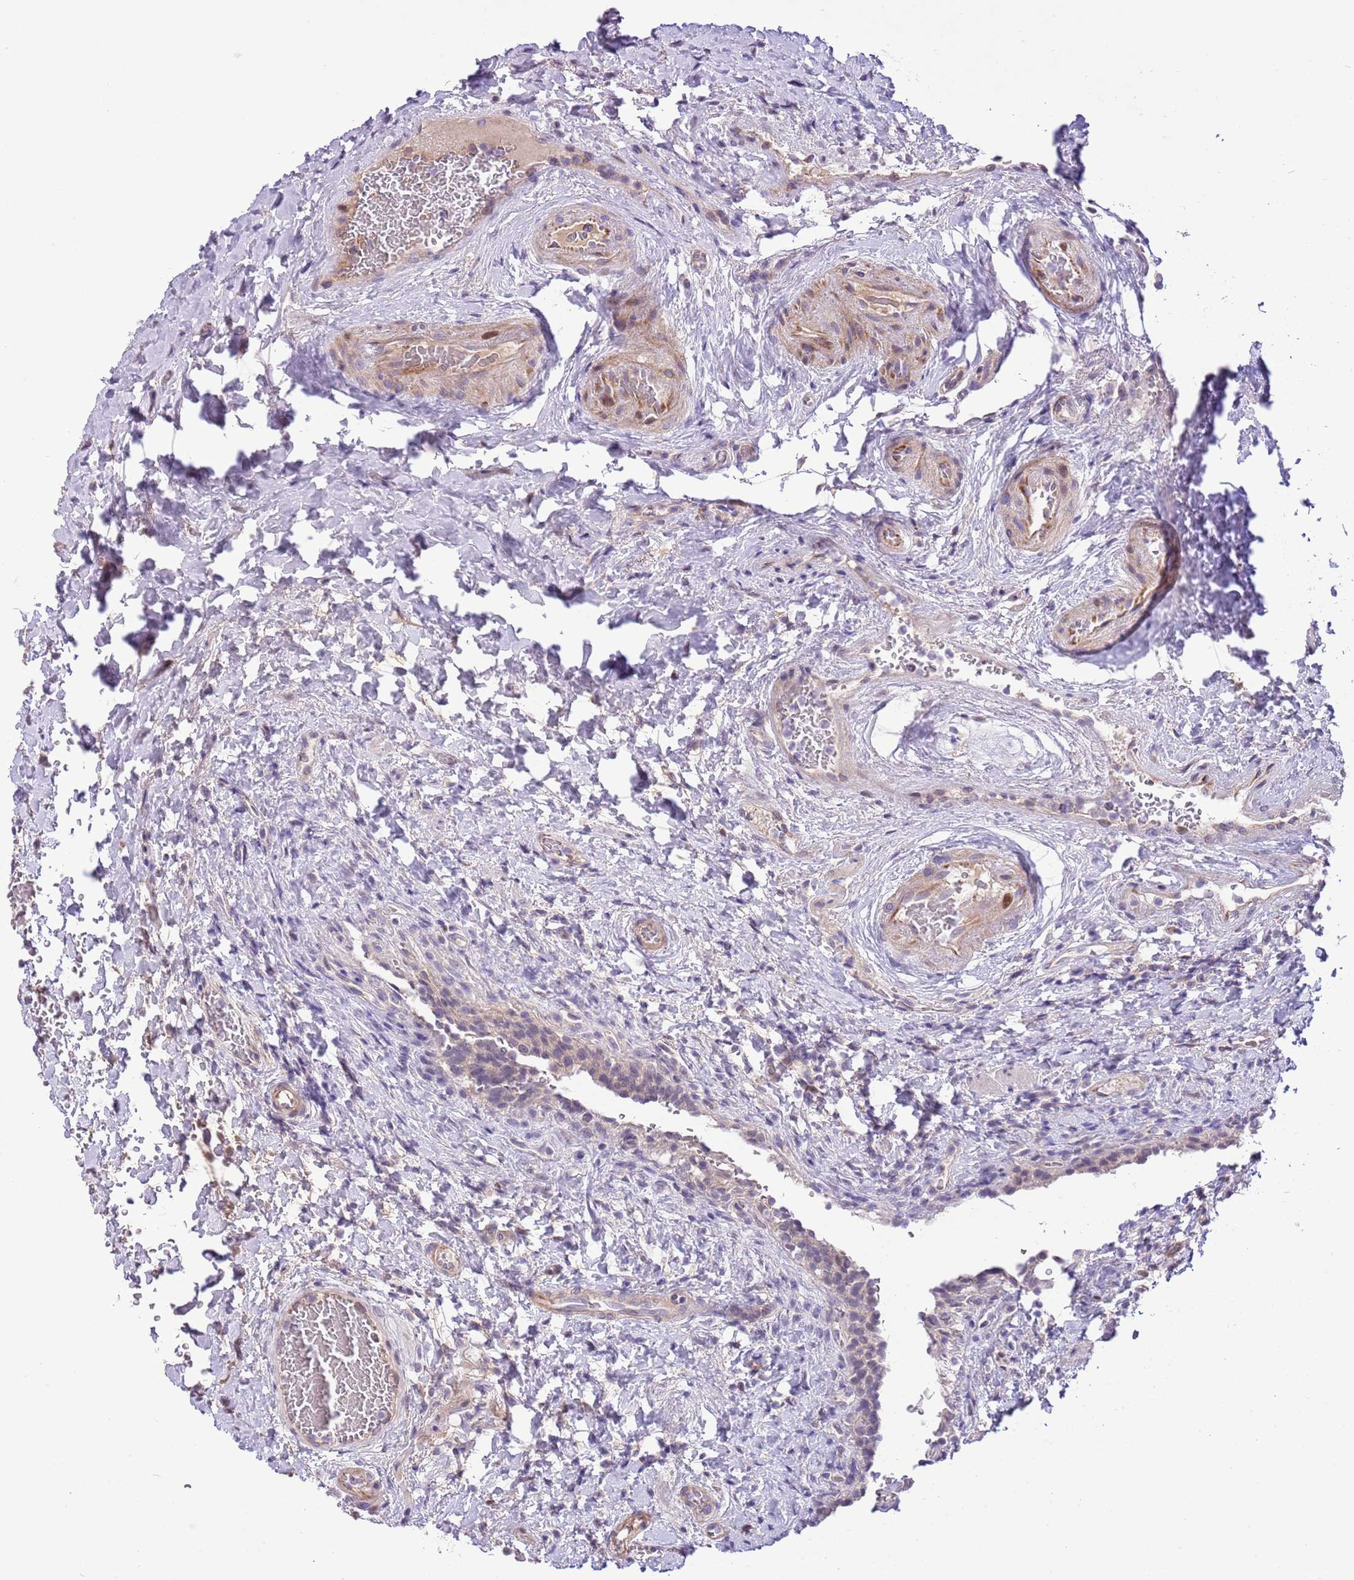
{"staining": {"intensity": "weak", "quantity": "25%-75%", "location": "cytoplasmic/membranous"}, "tissue": "urinary bladder", "cell_type": "Urothelial cells", "image_type": "normal", "snomed": [{"axis": "morphology", "description": "Normal tissue, NOS"}, {"axis": "morphology", "description": "Inflammation, NOS"}, {"axis": "topography", "description": "Urinary bladder"}], "caption": "IHC (DAB) staining of benign human urinary bladder exhibits weak cytoplasmic/membranous protein staining in approximately 25%-75% of urothelial cells. (Brightfield microscopy of DAB IHC at high magnification).", "gene": "FBRSL1", "patient": {"sex": "male", "age": 64}}